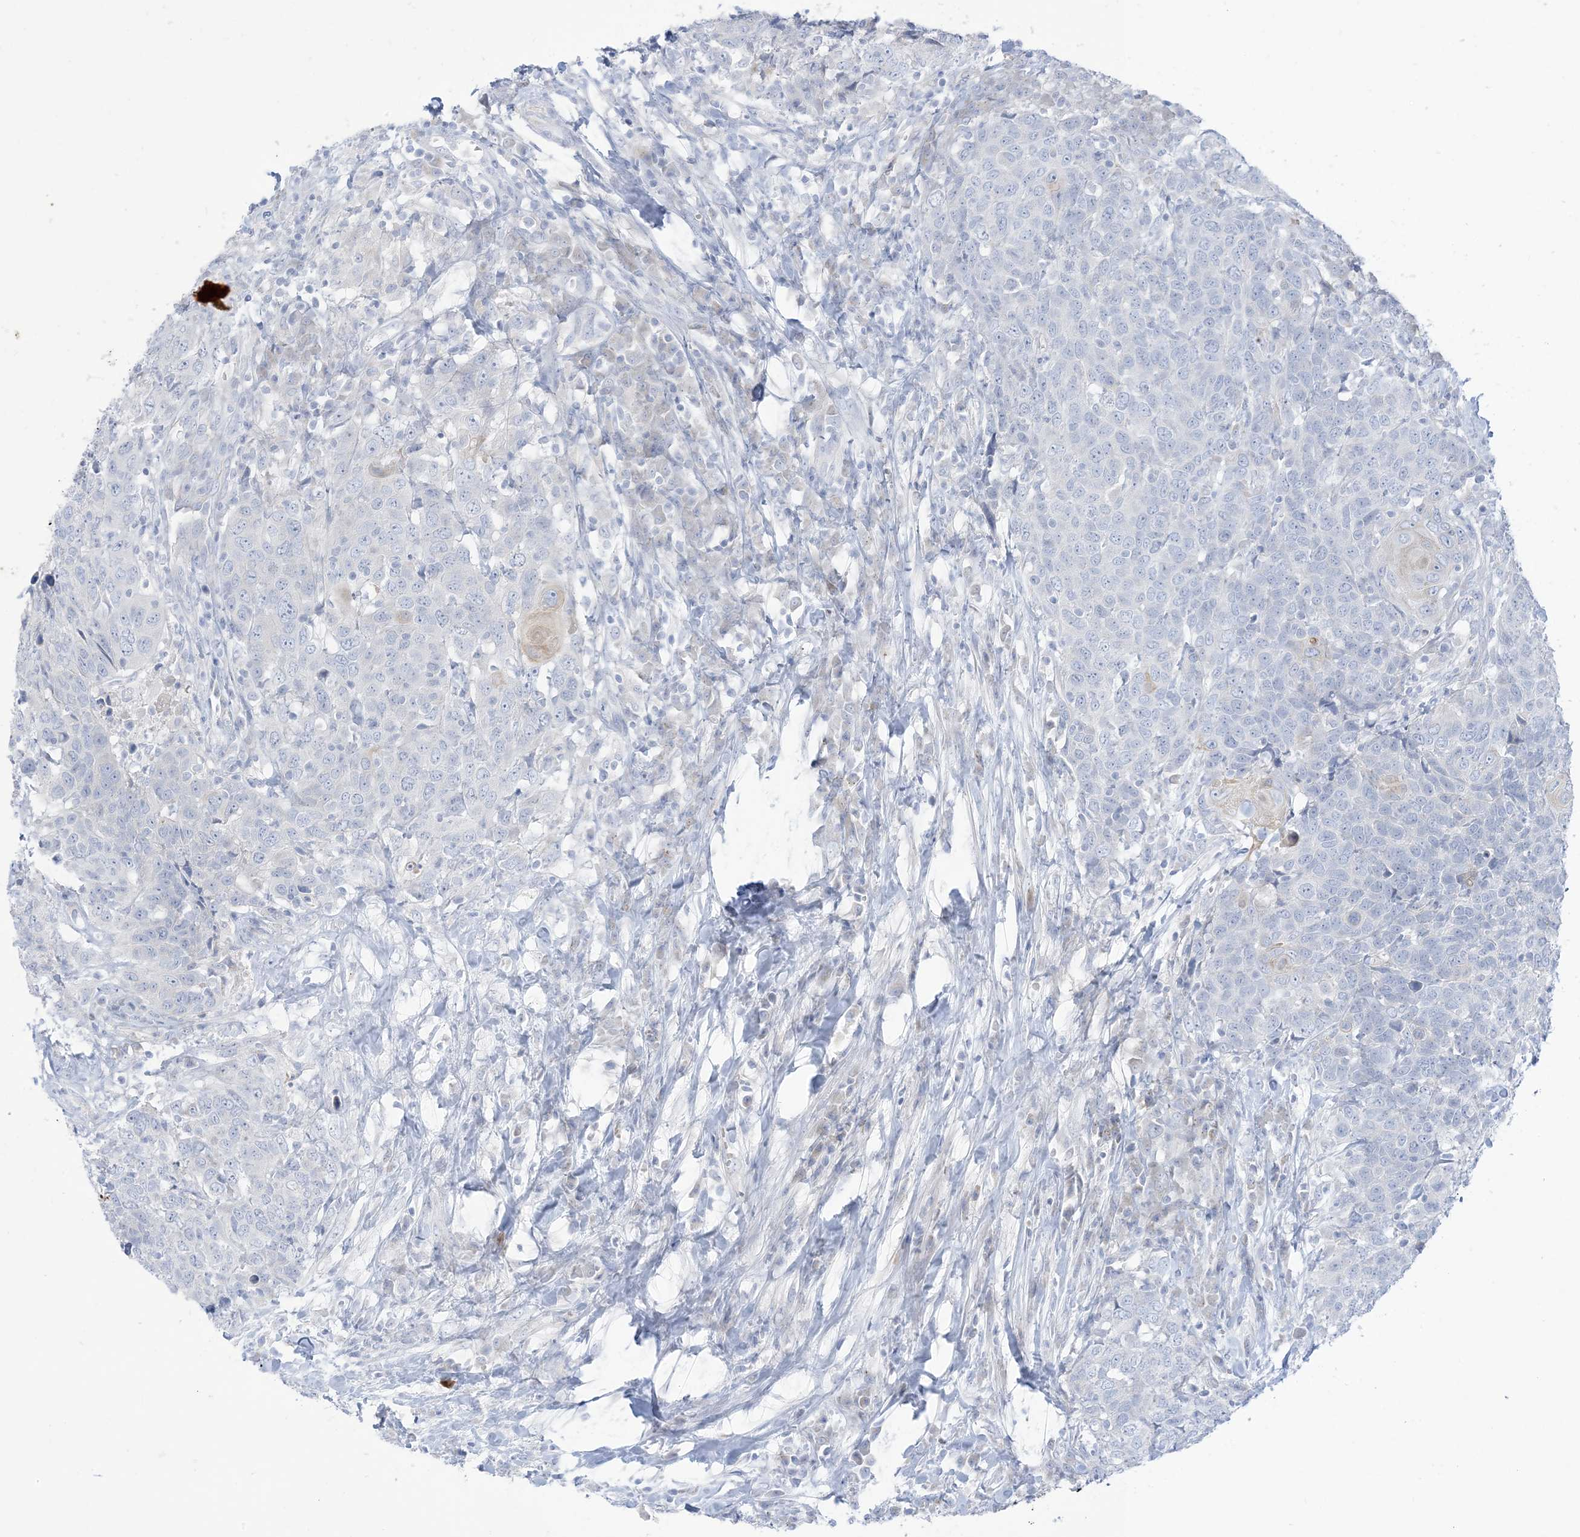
{"staining": {"intensity": "negative", "quantity": "none", "location": "none"}, "tissue": "head and neck cancer", "cell_type": "Tumor cells", "image_type": "cancer", "snomed": [{"axis": "morphology", "description": "Squamous cell carcinoma, NOS"}, {"axis": "topography", "description": "Head-Neck"}], "caption": "Head and neck cancer was stained to show a protein in brown. There is no significant expression in tumor cells. (DAB IHC with hematoxylin counter stain).", "gene": "XIRP2", "patient": {"sex": "male", "age": 66}}